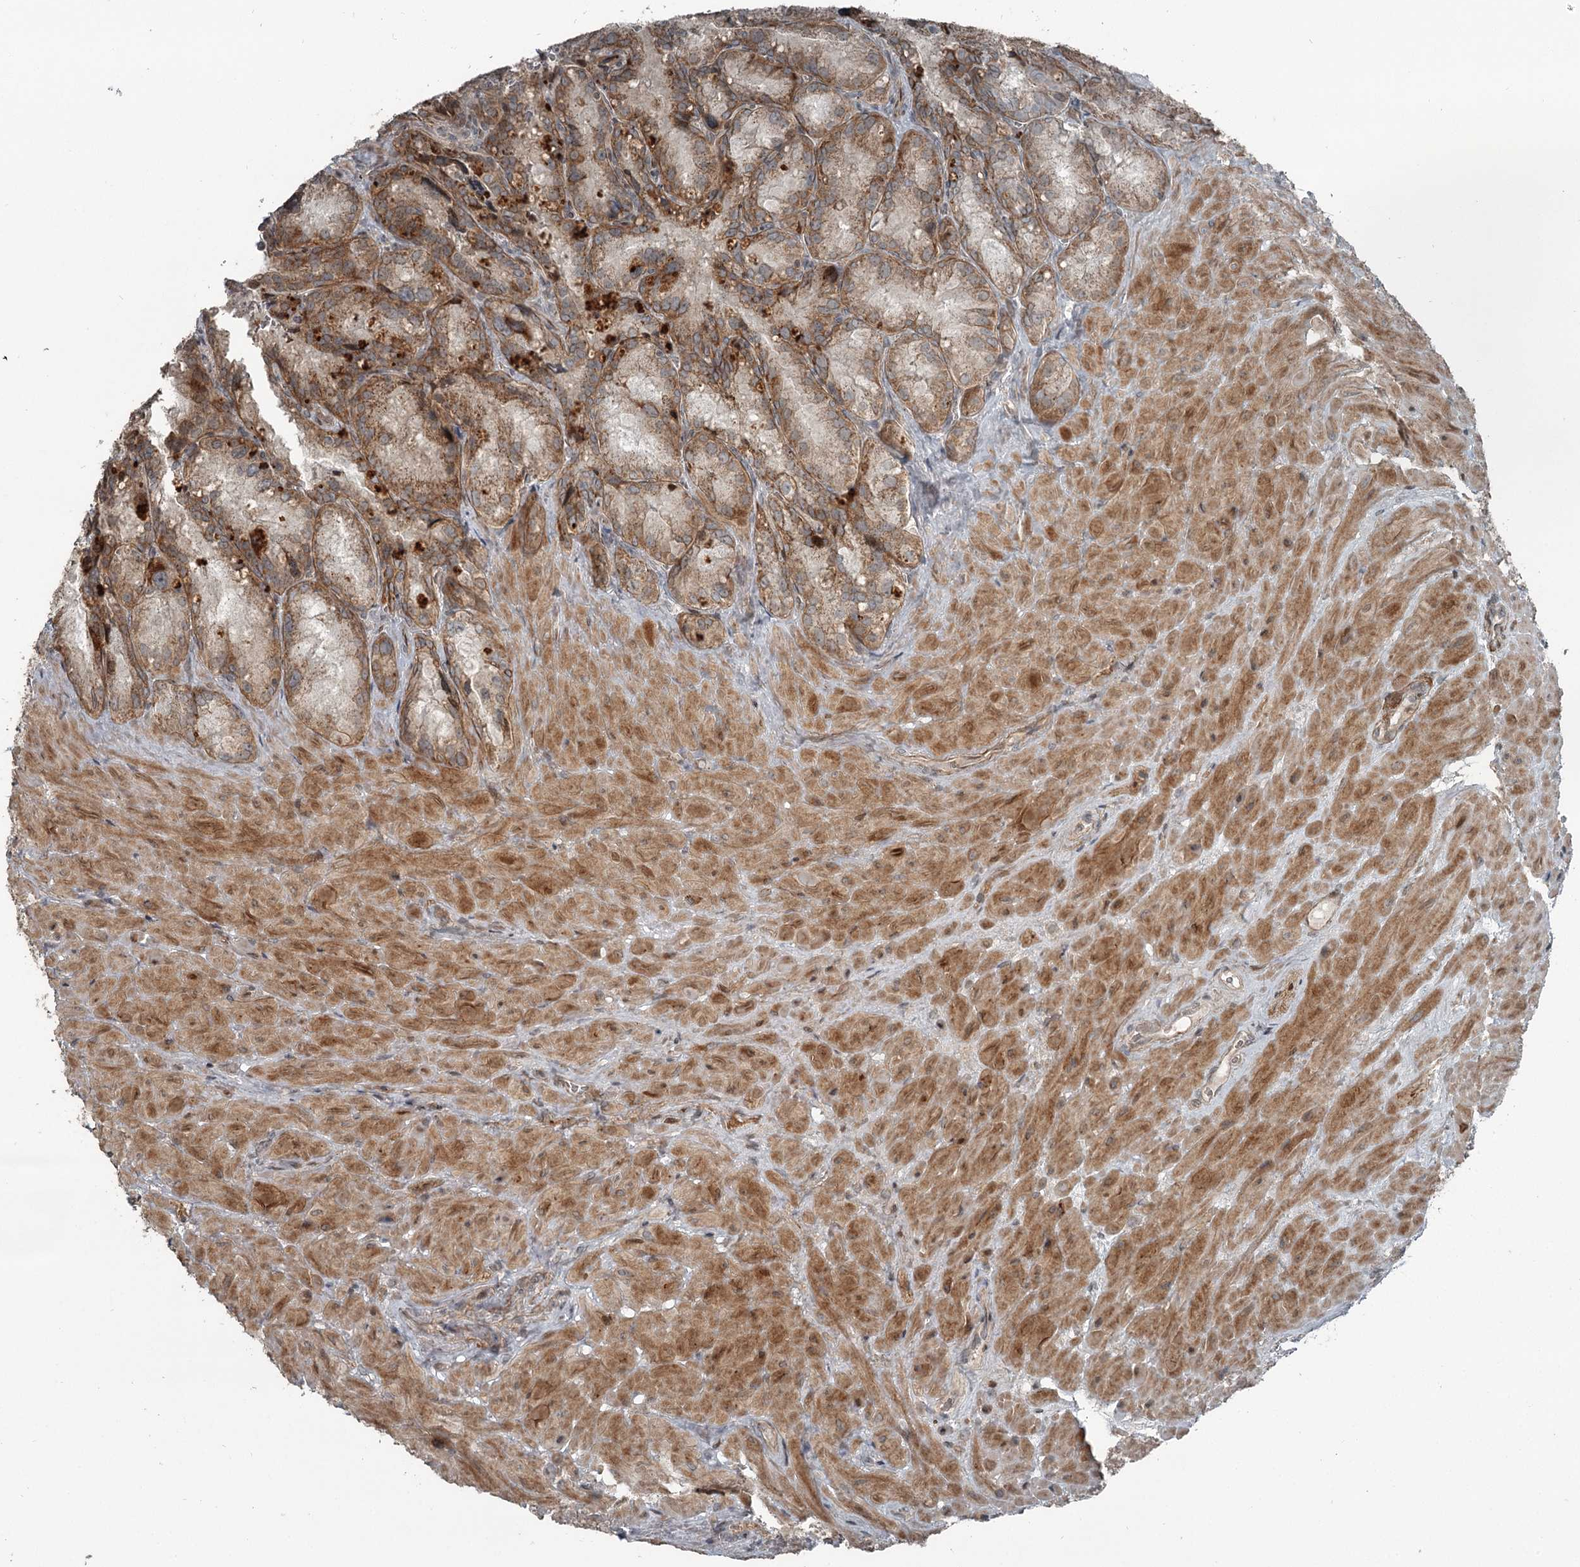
{"staining": {"intensity": "moderate", "quantity": ">75%", "location": "cytoplasmic/membranous"}, "tissue": "seminal vesicle", "cell_type": "Glandular cells", "image_type": "normal", "snomed": [{"axis": "morphology", "description": "Normal tissue, NOS"}, {"axis": "topography", "description": "Seminal veicle"}], "caption": "Immunohistochemical staining of normal seminal vesicle shows medium levels of moderate cytoplasmic/membranous expression in approximately >75% of glandular cells.", "gene": "RASSF8", "patient": {"sex": "male", "age": 62}}